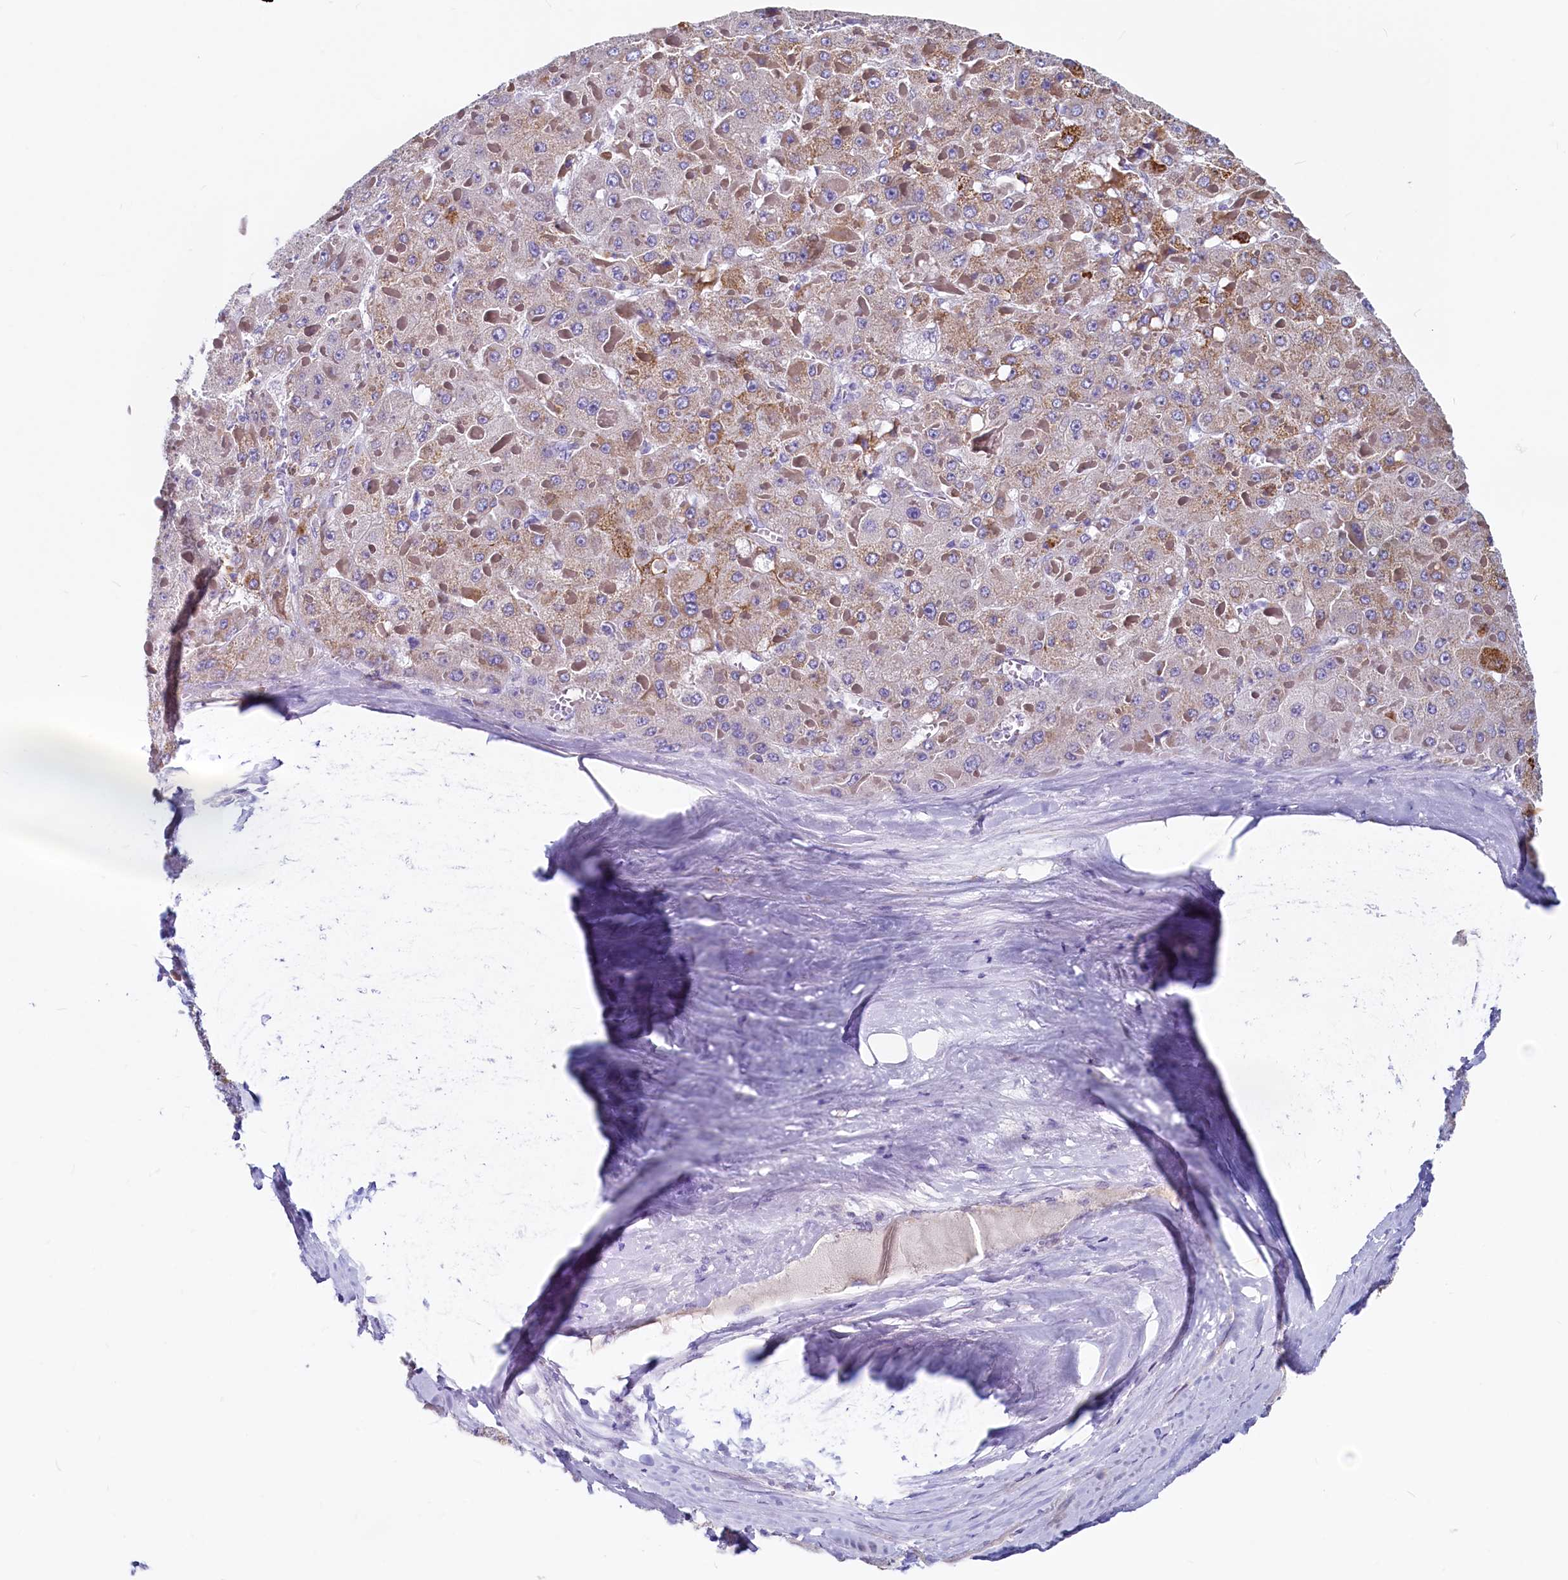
{"staining": {"intensity": "strong", "quantity": "25%-75%", "location": "cytoplasmic/membranous"}, "tissue": "liver cancer", "cell_type": "Tumor cells", "image_type": "cancer", "snomed": [{"axis": "morphology", "description": "Carcinoma, Hepatocellular, NOS"}, {"axis": "topography", "description": "Liver"}], "caption": "Immunohistochemistry staining of hepatocellular carcinoma (liver), which exhibits high levels of strong cytoplasmic/membranous staining in about 25%-75% of tumor cells indicating strong cytoplasmic/membranous protein positivity. The staining was performed using DAB (brown) for protein detection and nuclei were counterstained in hematoxylin (blue).", "gene": "INSC", "patient": {"sex": "female", "age": 73}}